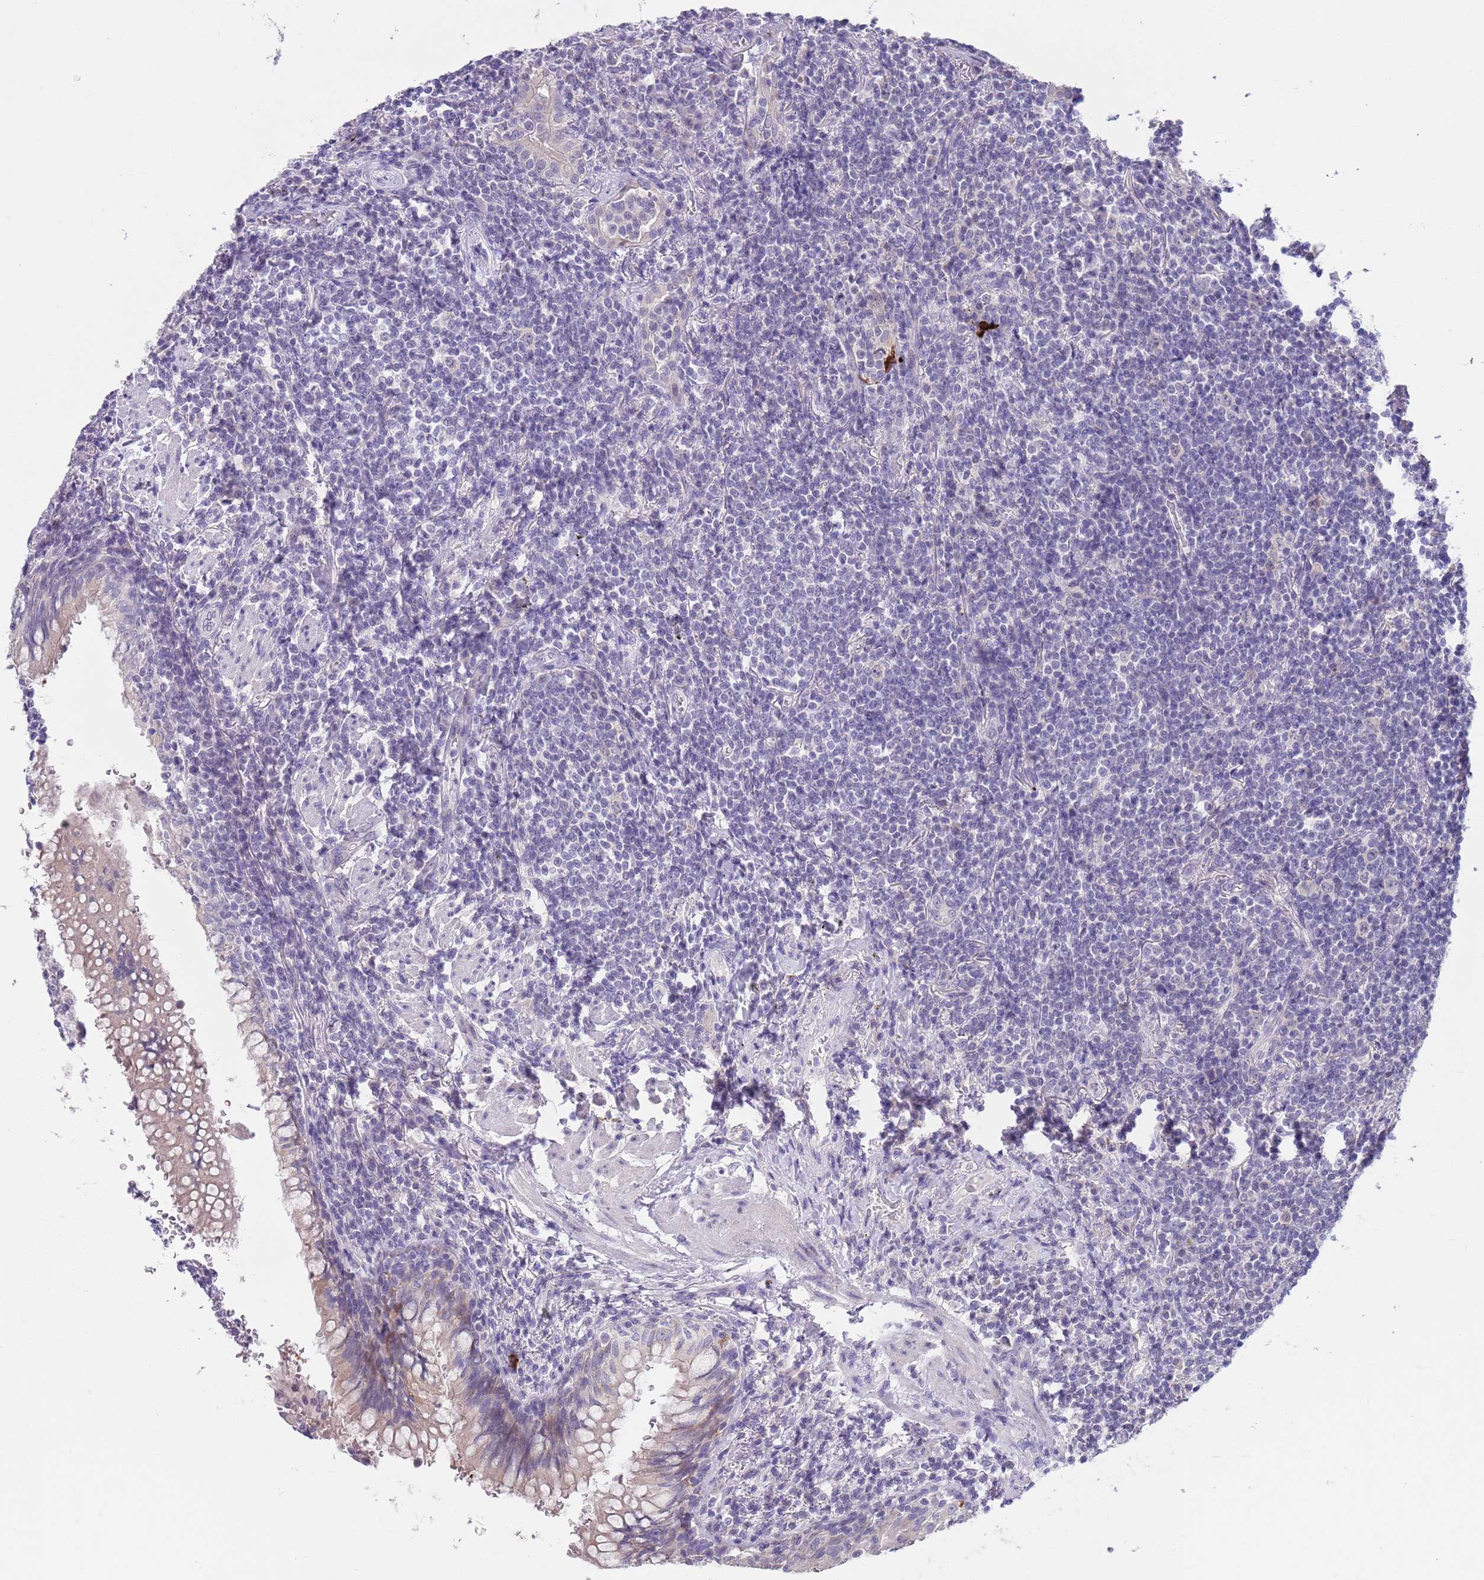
{"staining": {"intensity": "negative", "quantity": "none", "location": "none"}, "tissue": "lymphoma", "cell_type": "Tumor cells", "image_type": "cancer", "snomed": [{"axis": "morphology", "description": "Malignant lymphoma, non-Hodgkin's type, Low grade"}, {"axis": "topography", "description": "Lung"}], "caption": "A micrograph of malignant lymphoma, non-Hodgkin's type (low-grade) stained for a protein demonstrates no brown staining in tumor cells. (DAB immunohistochemistry, high magnification).", "gene": "SPIRE2", "patient": {"sex": "female", "age": 71}}